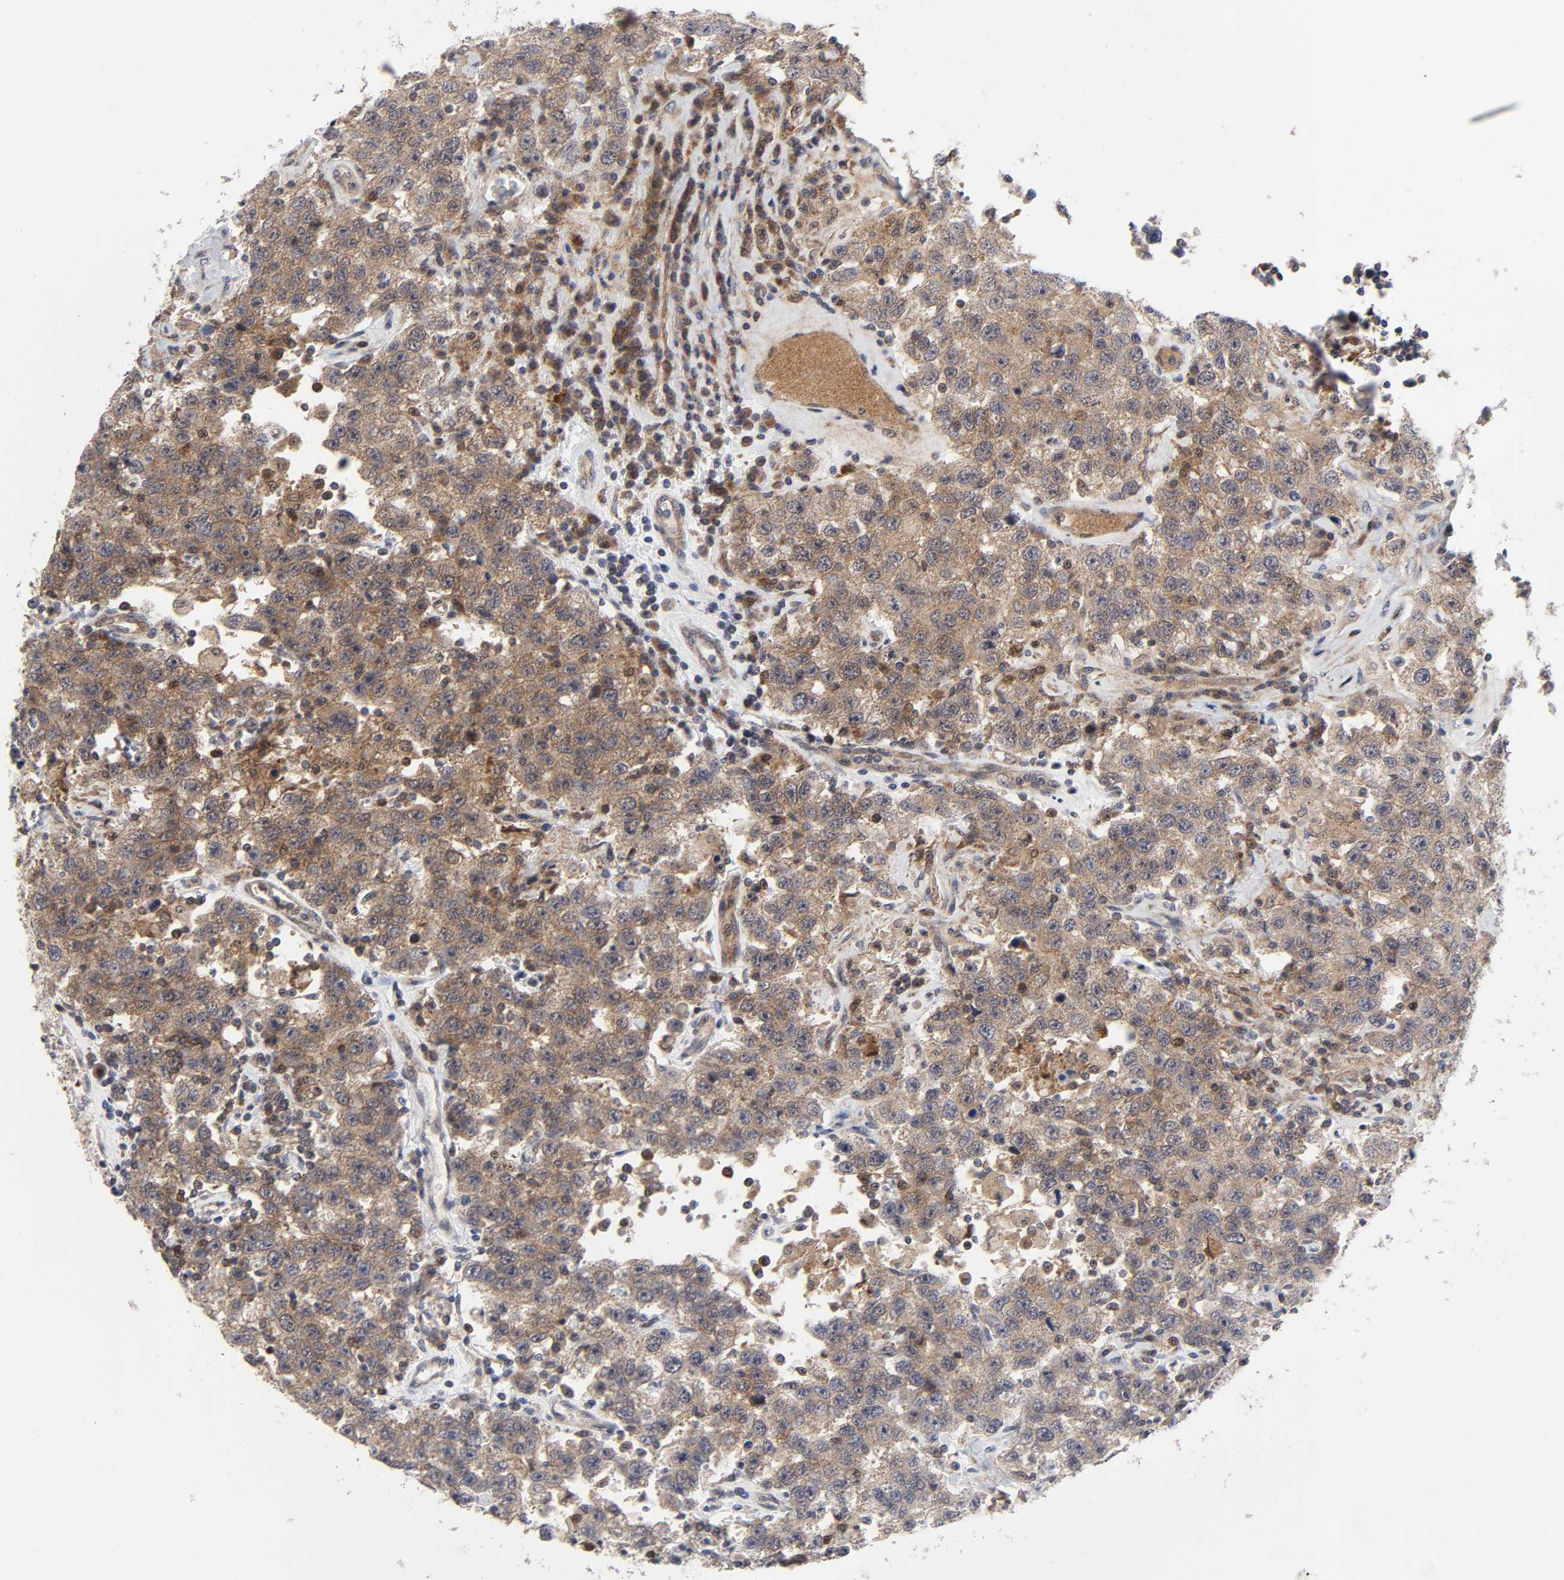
{"staining": {"intensity": "weak", "quantity": ">75%", "location": "cytoplasmic/membranous"}, "tissue": "testis cancer", "cell_type": "Tumor cells", "image_type": "cancer", "snomed": [{"axis": "morphology", "description": "Seminoma, NOS"}, {"axis": "topography", "description": "Testis"}], "caption": "Human testis seminoma stained for a protein (brown) demonstrates weak cytoplasmic/membranous positive positivity in approximately >75% of tumor cells.", "gene": "CASP9", "patient": {"sex": "male", "age": 41}}